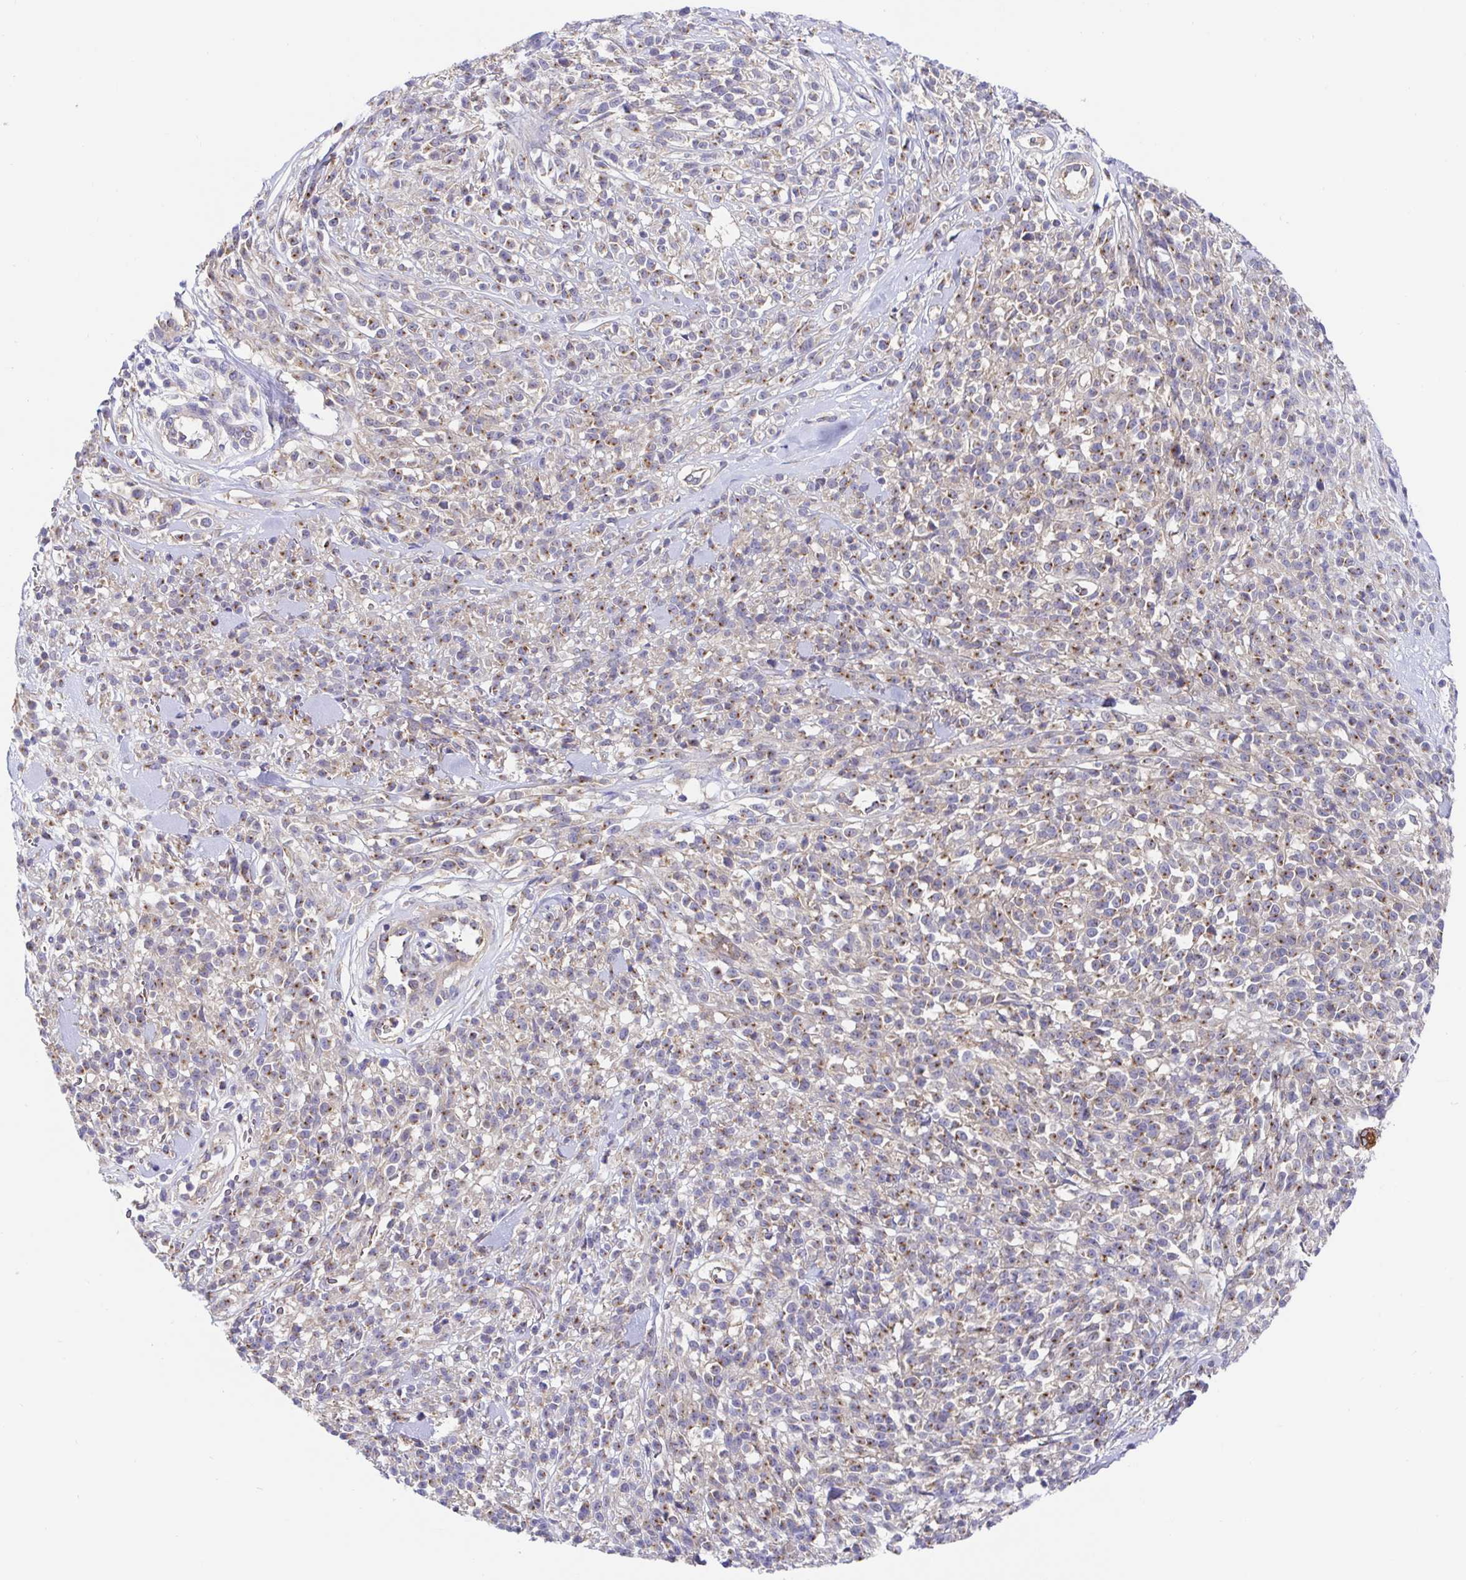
{"staining": {"intensity": "weak", "quantity": "25%-75%", "location": "cytoplasmic/membranous"}, "tissue": "melanoma", "cell_type": "Tumor cells", "image_type": "cancer", "snomed": [{"axis": "morphology", "description": "Malignant melanoma, NOS"}, {"axis": "topography", "description": "Skin"}, {"axis": "topography", "description": "Skin of trunk"}], "caption": "Protein staining displays weak cytoplasmic/membranous positivity in about 25%-75% of tumor cells in malignant melanoma. (Brightfield microscopy of DAB IHC at high magnification).", "gene": "GOLGA1", "patient": {"sex": "male", "age": 74}}